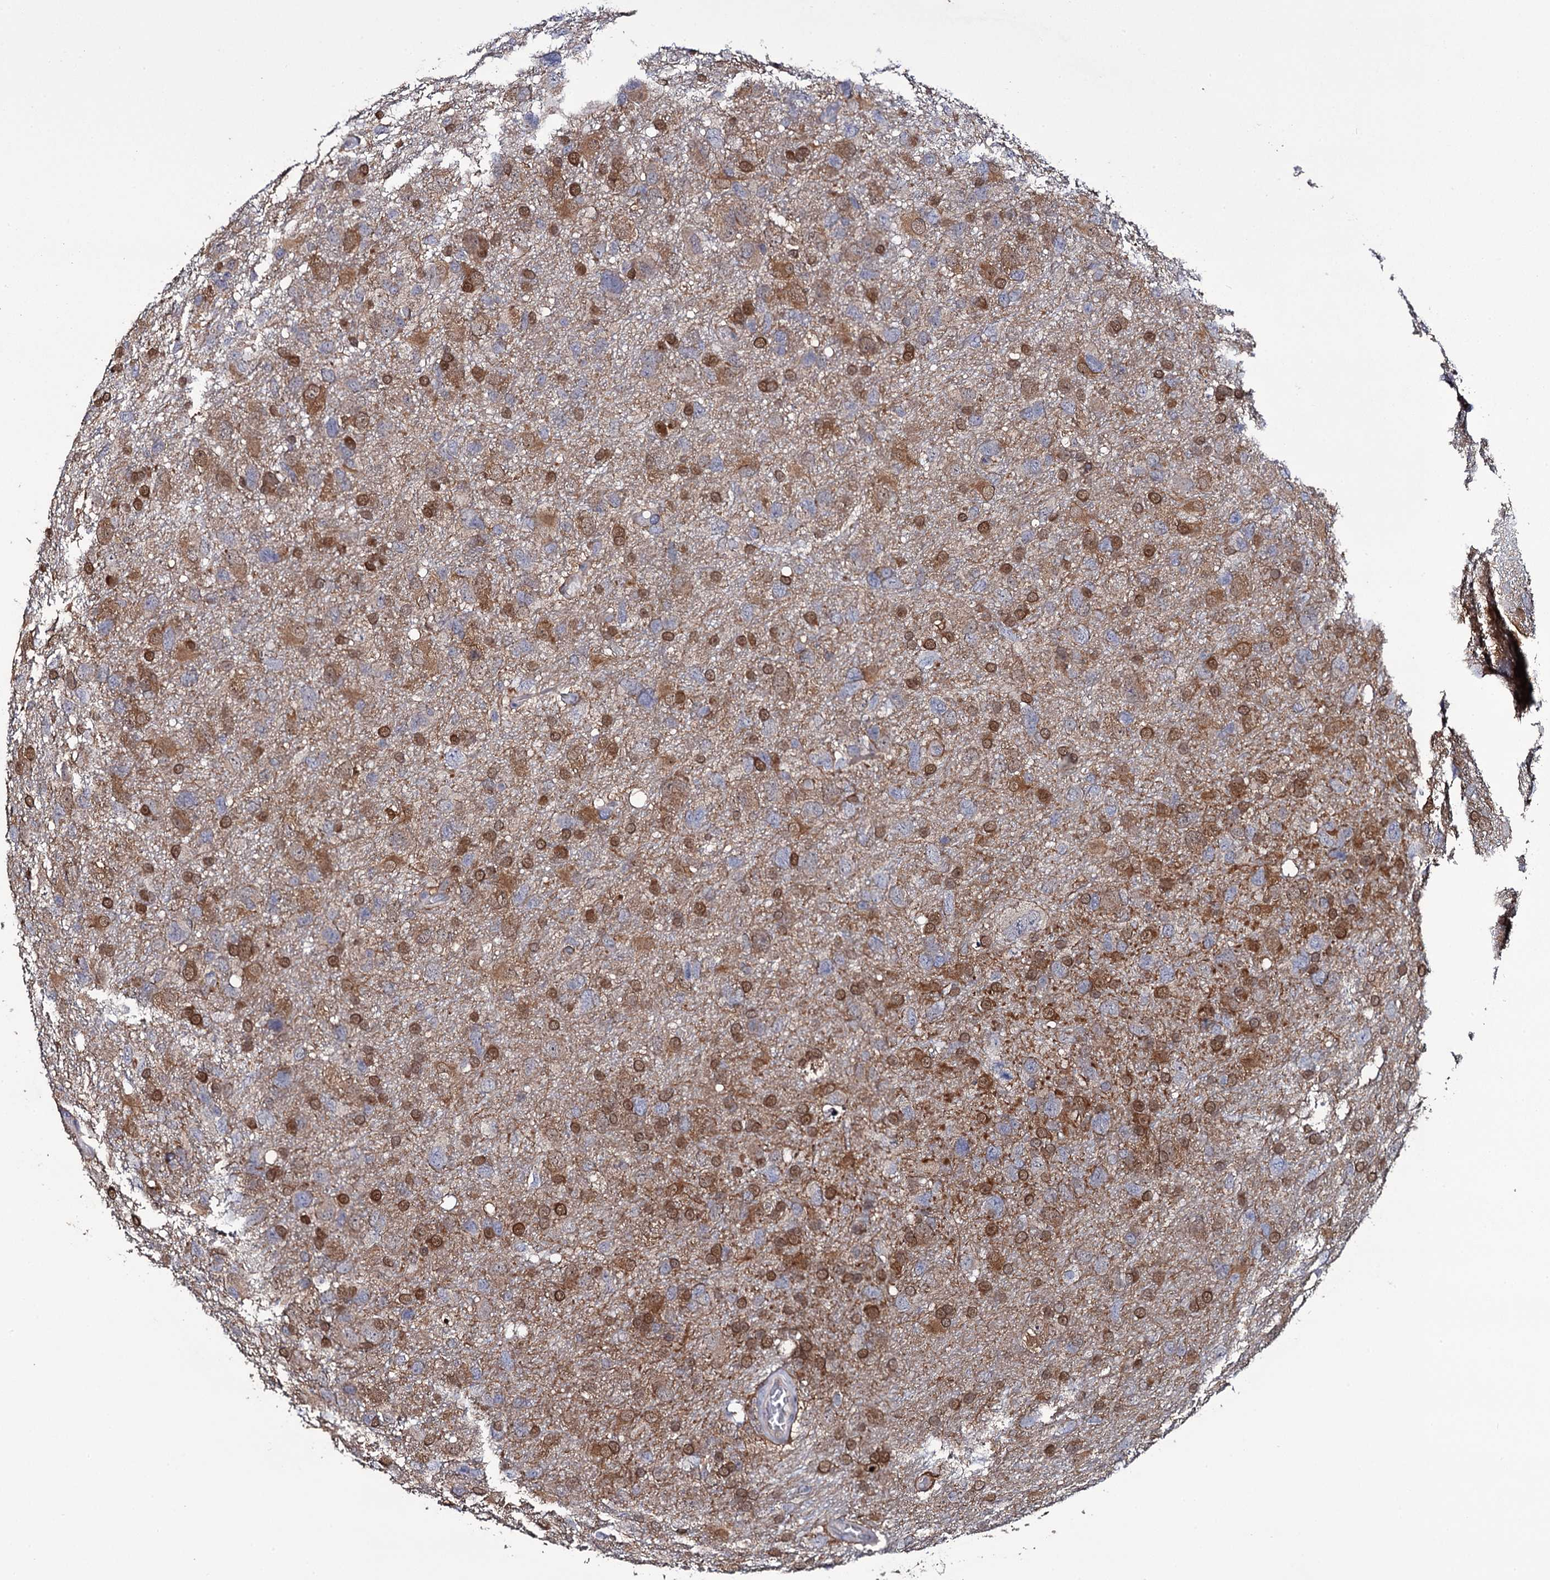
{"staining": {"intensity": "strong", "quantity": "<25%", "location": "cytoplasmic/membranous"}, "tissue": "glioma", "cell_type": "Tumor cells", "image_type": "cancer", "snomed": [{"axis": "morphology", "description": "Glioma, malignant, High grade"}, {"axis": "topography", "description": "Brain"}], "caption": "Tumor cells demonstrate medium levels of strong cytoplasmic/membranous staining in approximately <25% of cells in glioma.", "gene": "CRYL1", "patient": {"sex": "male", "age": 61}}